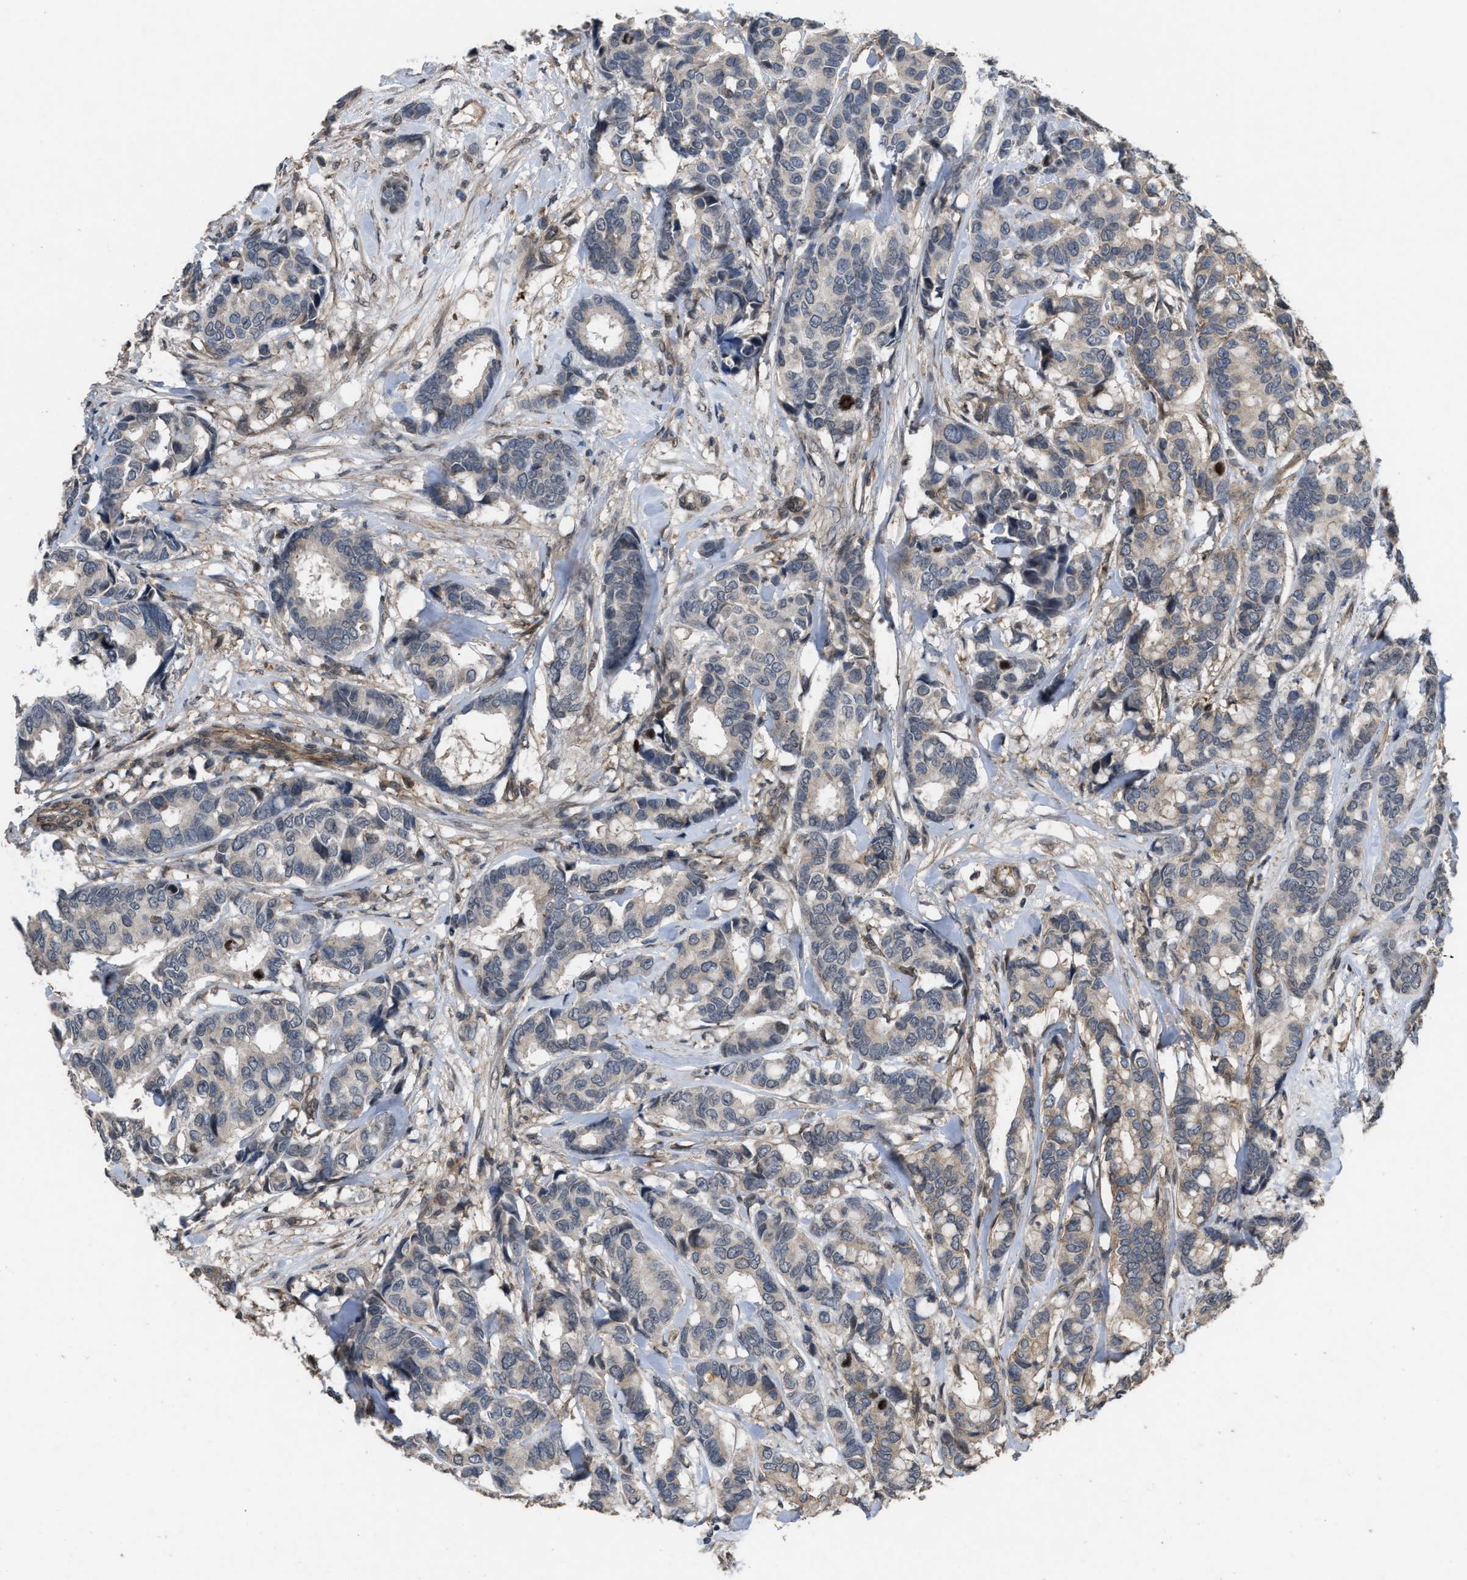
{"staining": {"intensity": "negative", "quantity": "none", "location": "none"}, "tissue": "breast cancer", "cell_type": "Tumor cells", "image_type": "cancer", "snomed": [{"axis": "morphology", "description": "Duct carcinoma"}, {"axis": "topography", "description": "Breast"}], "caption": "This is an immunohistochemistry (IHC) photomicrograph of breast intraductal carcinoma. There is no expression in tumor cells.", "gene": "UTRN", "patient": {"sex": "female", "age": 87}}